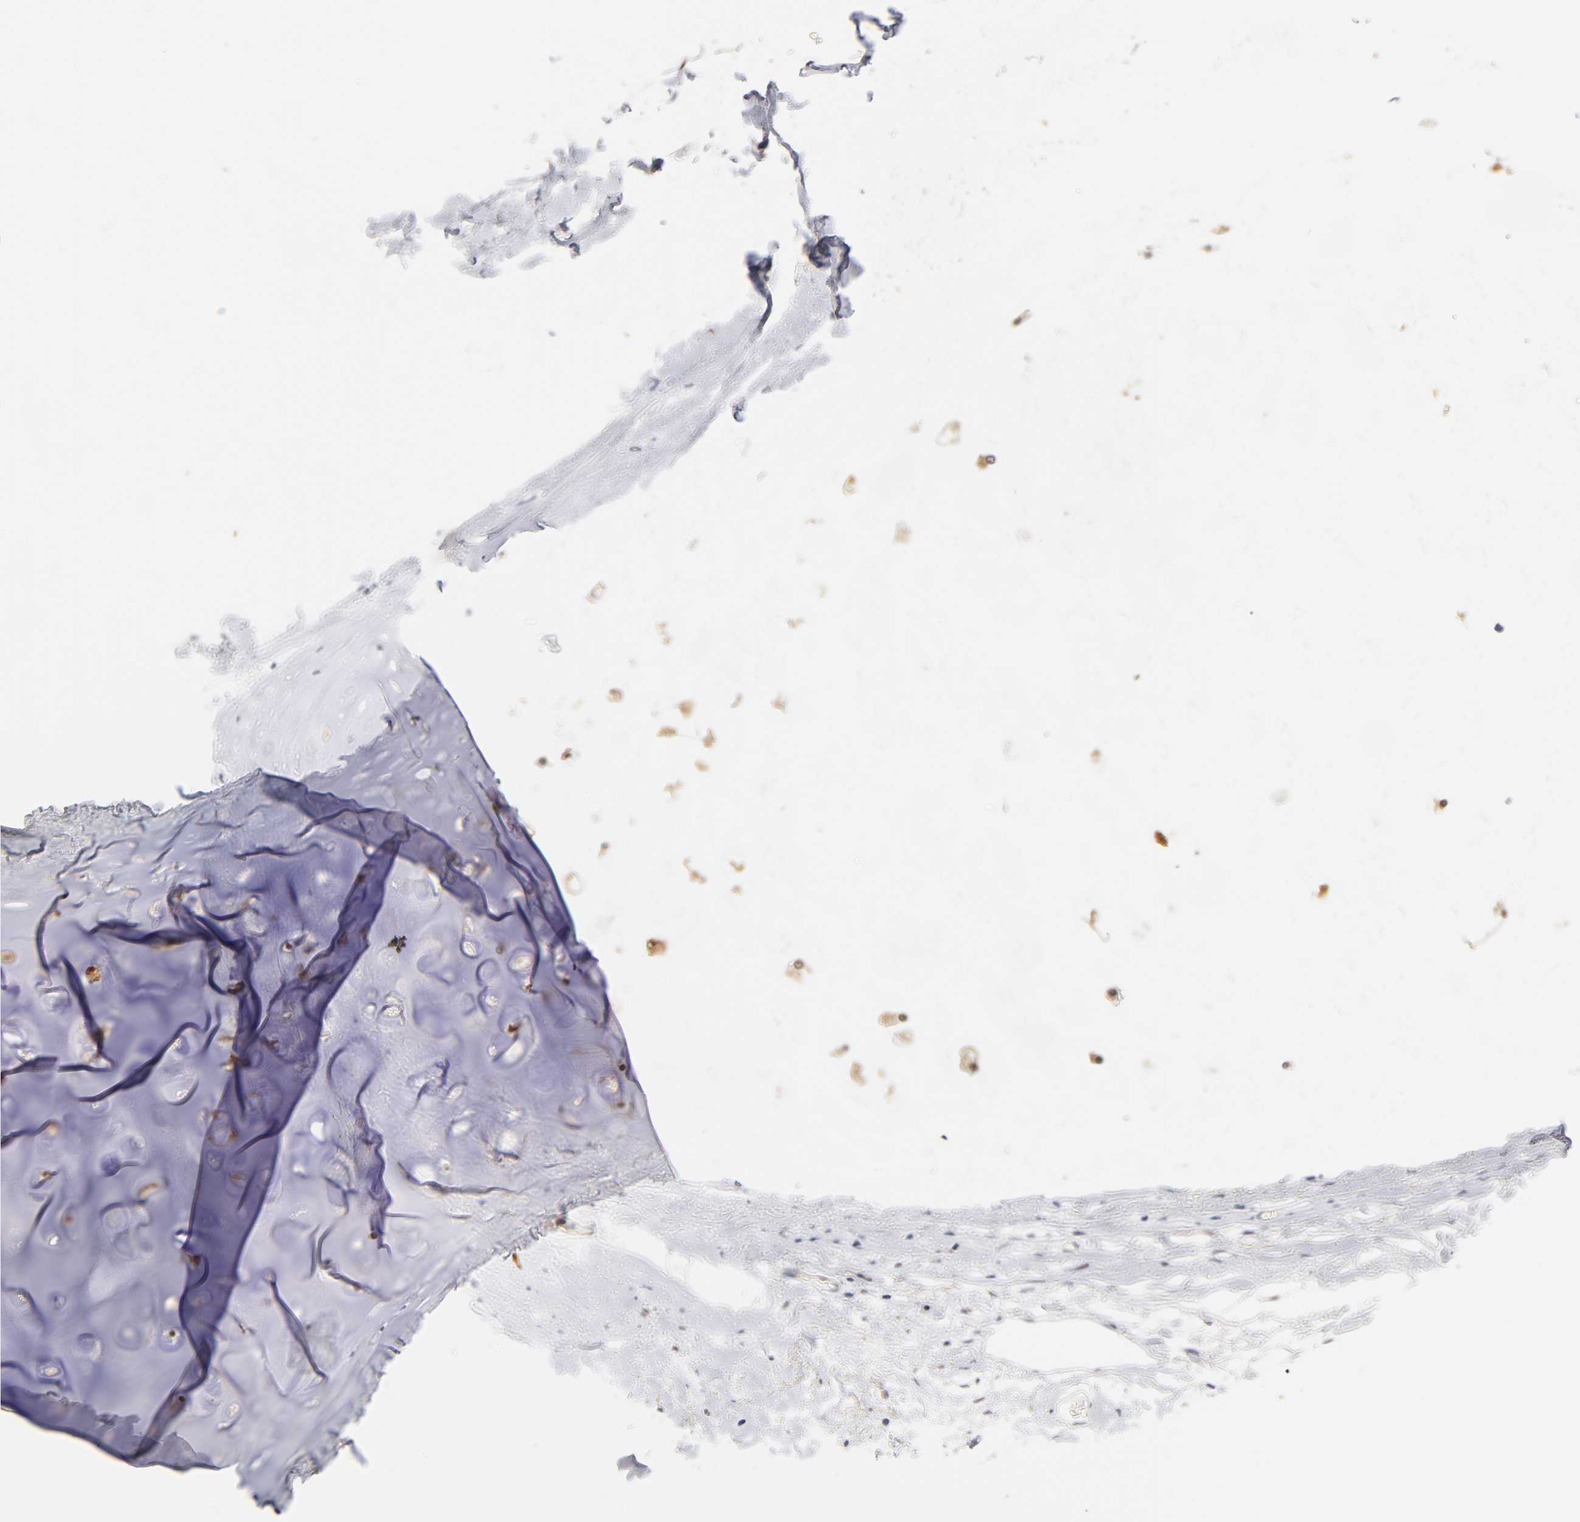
{"staining": {"intensity": "weak", "quantity": ">75%", "location": "cytoplasmic/membranous"}, "tissue": "adipose tissue", "cell_type": "Adipocytes", "image_type": "normal", "snomed": [{"axis": "morphology", "description": "Normal tissue, NOS"}, {"axis": "topography", "description": "Cartilage tissue"}, {"axis": "topography", "description": "Bronchus"}], "caption": "Benign adipose tissue shows weak cytoplasmic/membranous staining in about >75% of adipocytes.", "gene": "GSTZ1", "patient": {"sex": "female", "age": 73}}